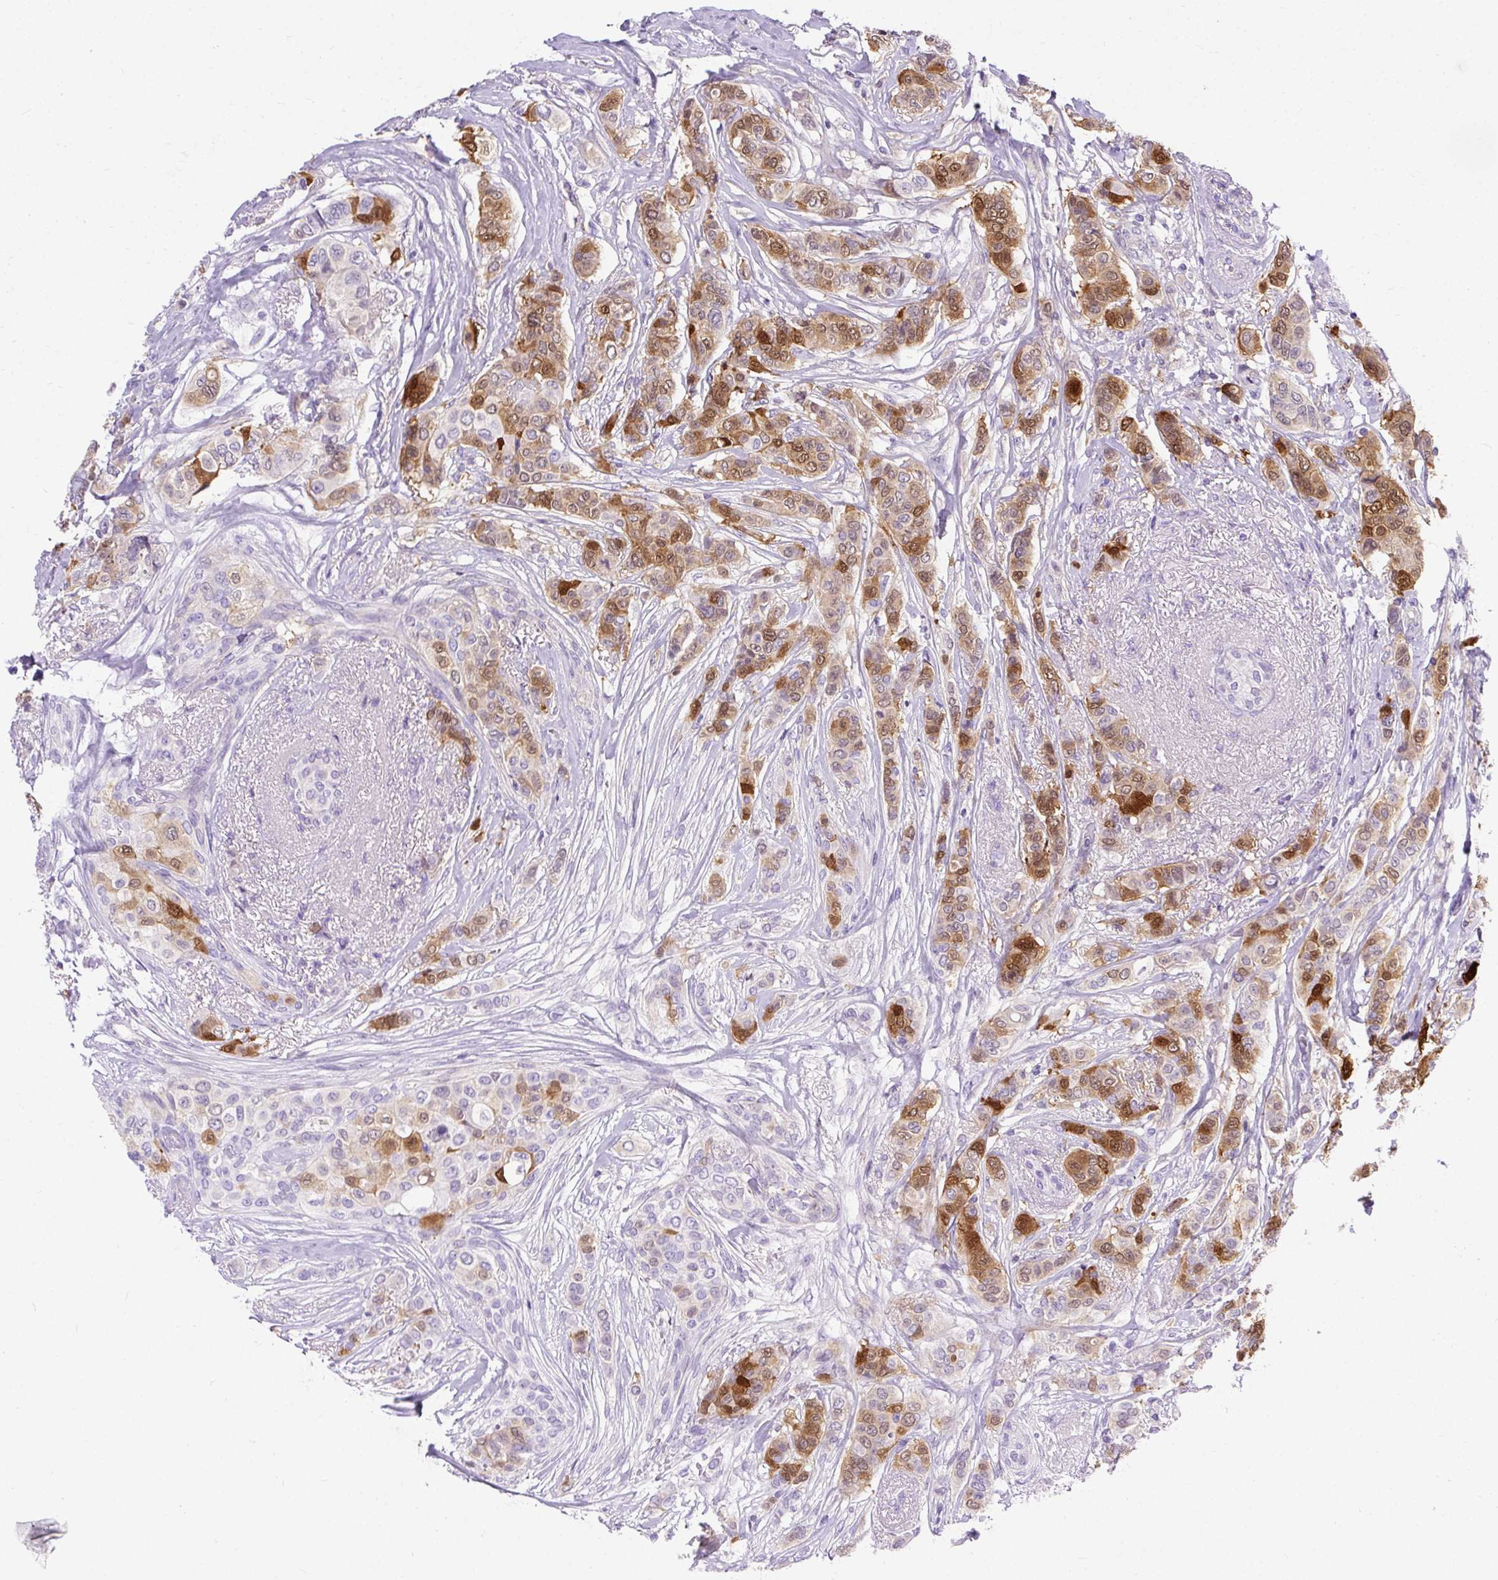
{"staining": {"intensity": "moderate", "quantity": "25%-75%", "location": "cytoplasmic/membranous,nuclear"}, "tissue": "breast cancer", "cell_type": "Tumor cells", "image_type": "cancer", "snomed": [{"axis": "morphology", "description": "Lobular carcinoma"}, {"axis": "topography", "description": "Breast"}], "caption": "Breast cancer (lobular carcinoma) stained with a protein marker exhibits moderate staining in tumor cells.", "gene": "PVALB", "patient": {"sex": "female", "age": 51}}